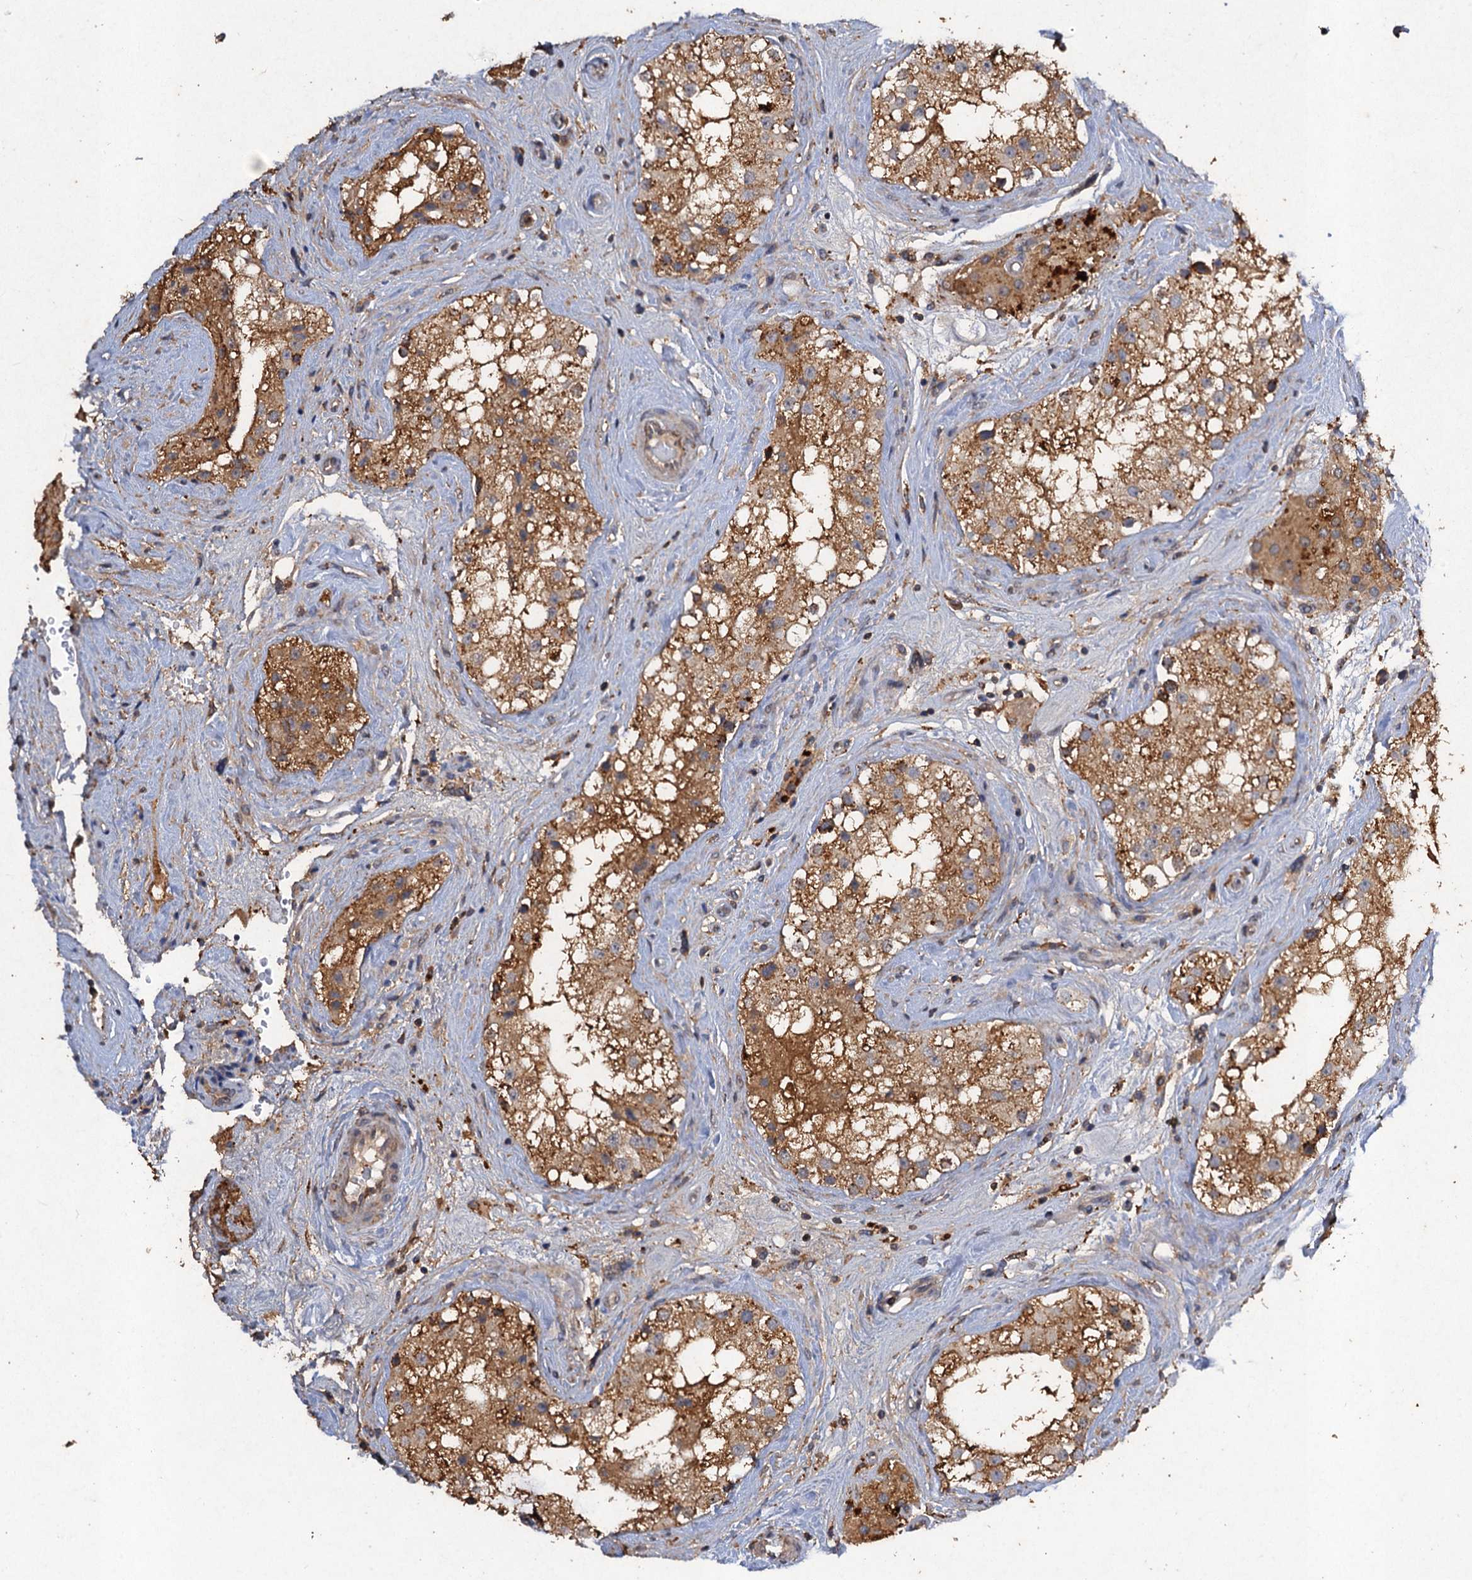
{"staining": {"intensity": "moderate", "quantity": ">75%", "location": "cytoplasmic/membranous"}, "tissue": "testis", "cell_type": "Cells in seminiferous ducts", "image_type": "normal", "snomed": [{"axis": "morphology", "description": "Normal tissue, NOS"}, {"axis": "topography", "description": "Testis"}], "caption": "Immunohistochemistry of benign testis reveals medium levels of moderate cytoplasmic/membranous positivity in approximately >75% of cells in seminiferous ducts.", "gene": "SCUBE3", "patient": {"sex": "male", "age": 84}}